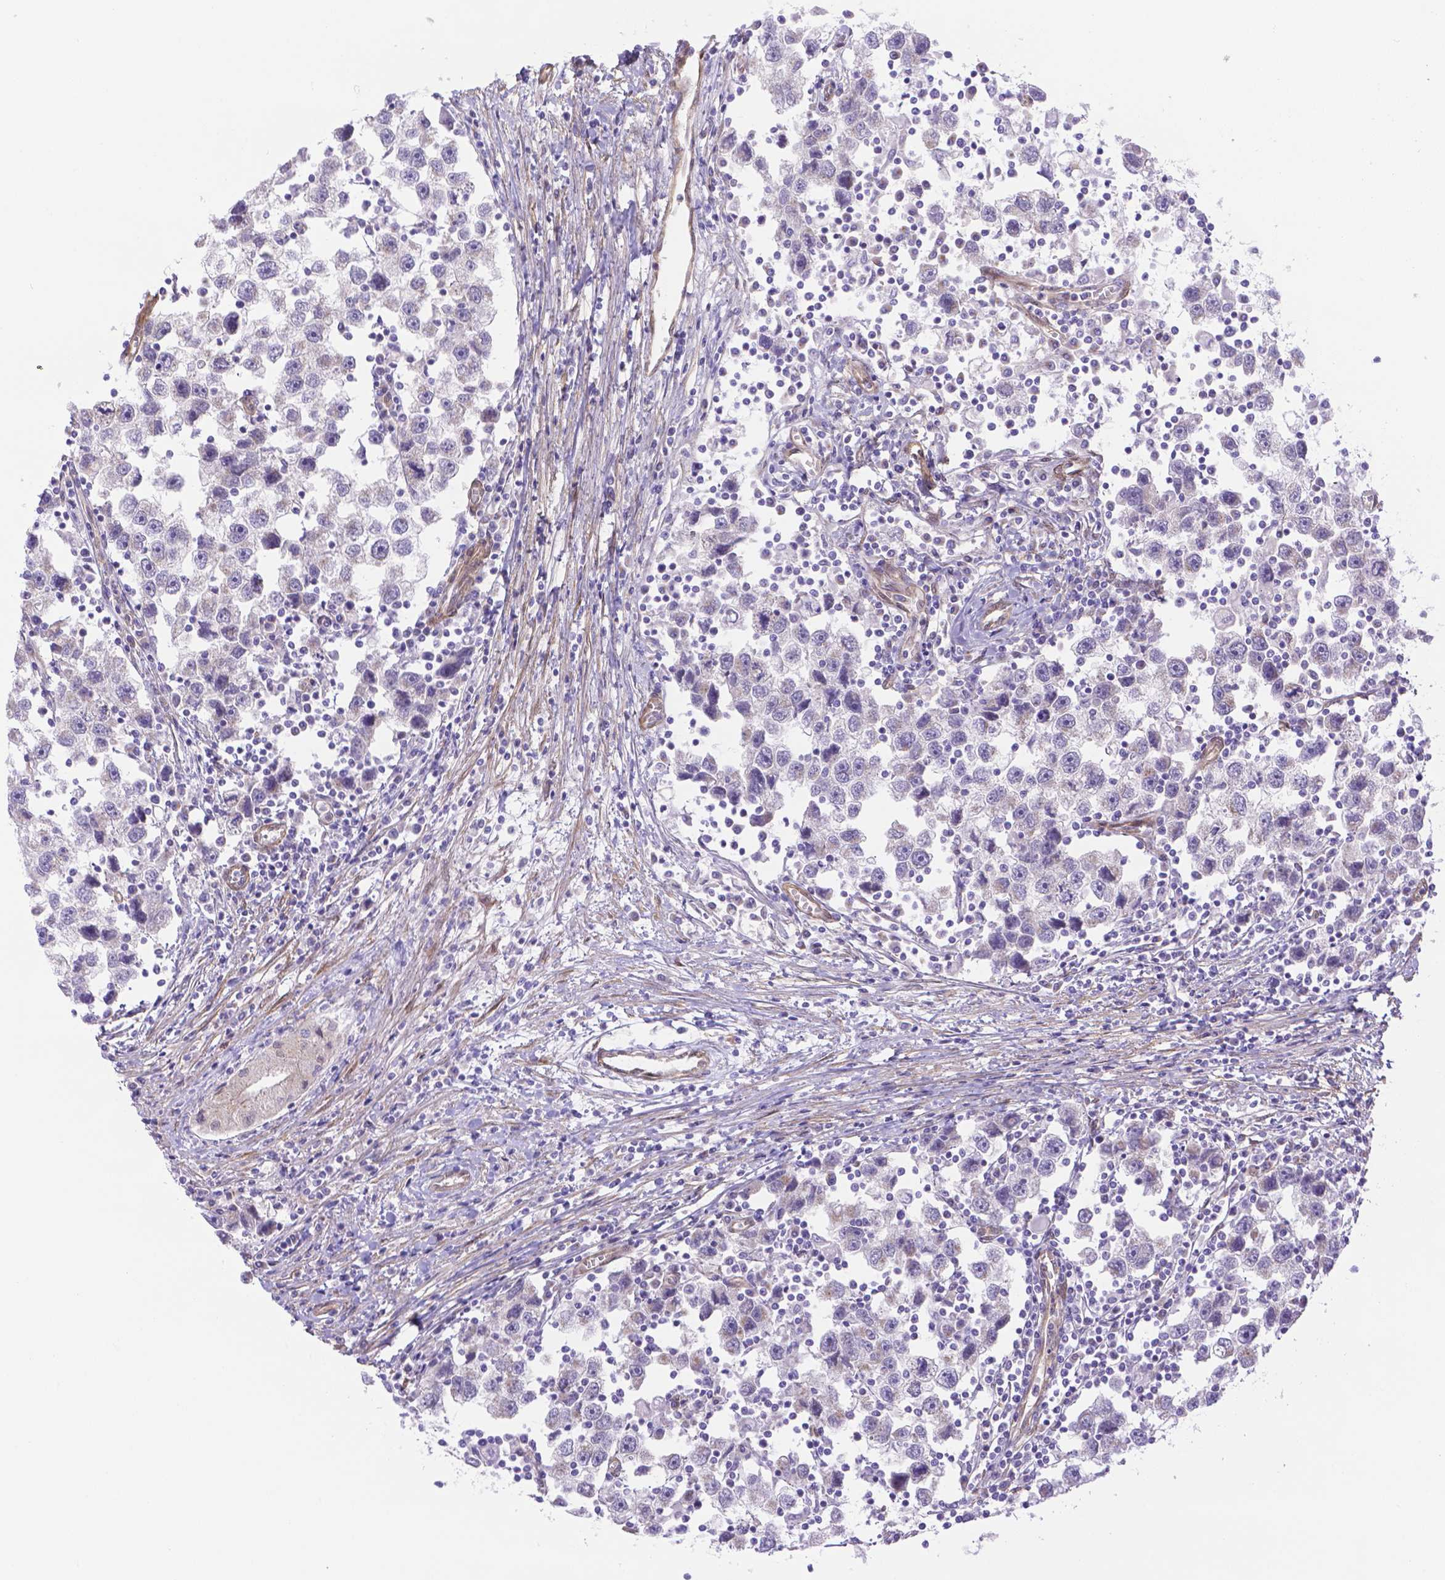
{"staining": {"intensity": "weak", "quantity": "25%-75%", "location": "cytoplasmic/membranous"}, "tissue": "testis cancer", "cell_type": "Tumor cells", "image_type": "cancer", "snomed": [{"axis": "morphology", "description": "Seminoma, NOS"}, {"axis": "topography", "description": "Testis"}], "caption": "Human testis seminoma stained with a brown dye reveals weak cytoplasmic/membranous positive positivity in approximately 25%-75% of tumor cells.", "gene": "YAP1", "patient": {"sex": "male", "age": 30}}